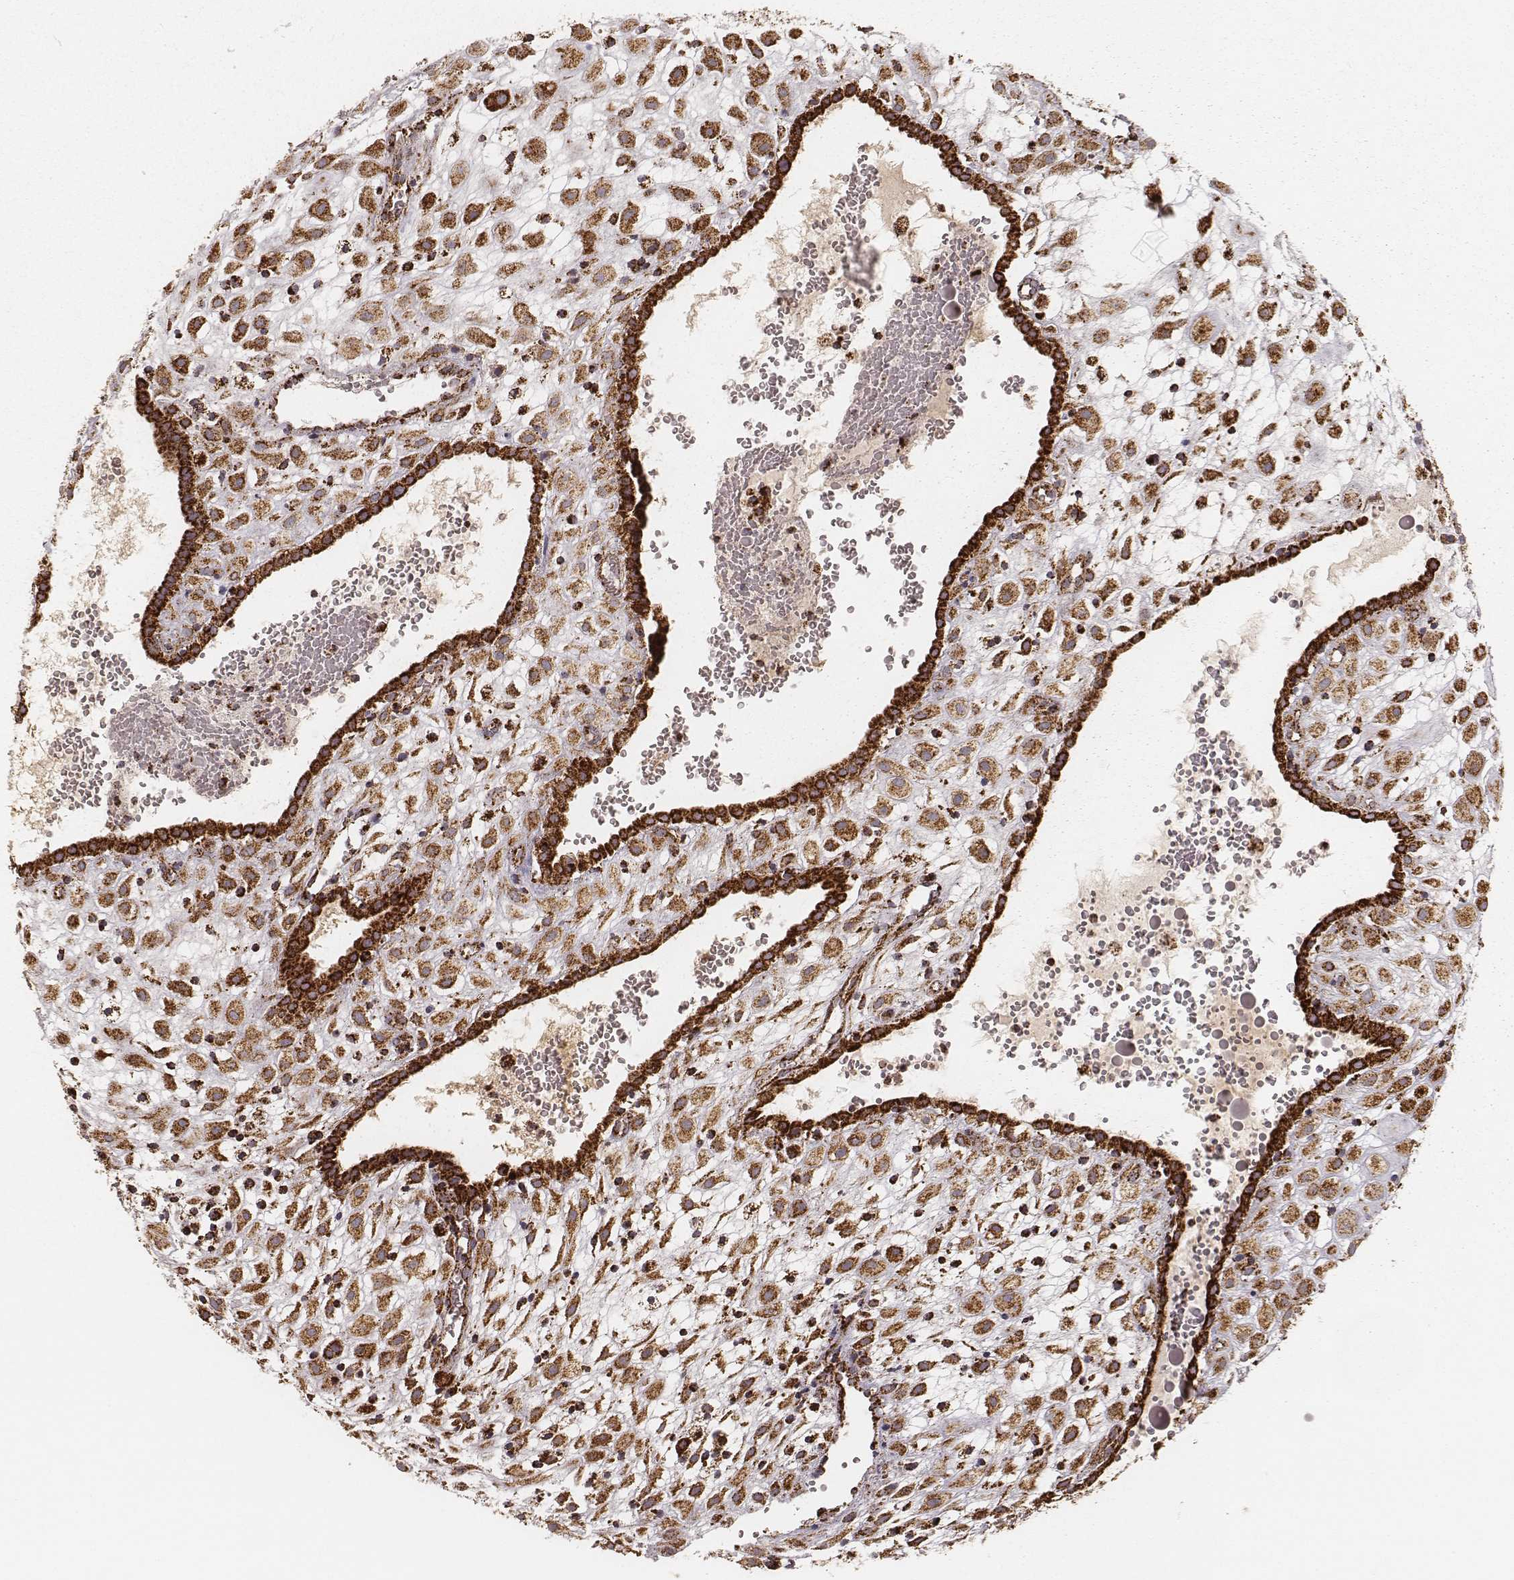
{"staining": {"intensity": "strong", "quantity": ">75%", "location": "cytoplasmic/membranous"}, "tissue": "placenta", "cell_type": "Decidual cells", "image_type": "normal", "snomed": [{"axis": "morphology", "description": "Normal tissue, NOS"}, {"axis": "topography", "description": "Placenta"}], "caption": "IHC histopathology image of benign placenta stained for a protein (brown), which reveals high levels of strong cytoplasmic/membranous staining in approximately >75% of decidual cells.", "gene": "CS", "patient": {"sex": "female", "age": 24}}